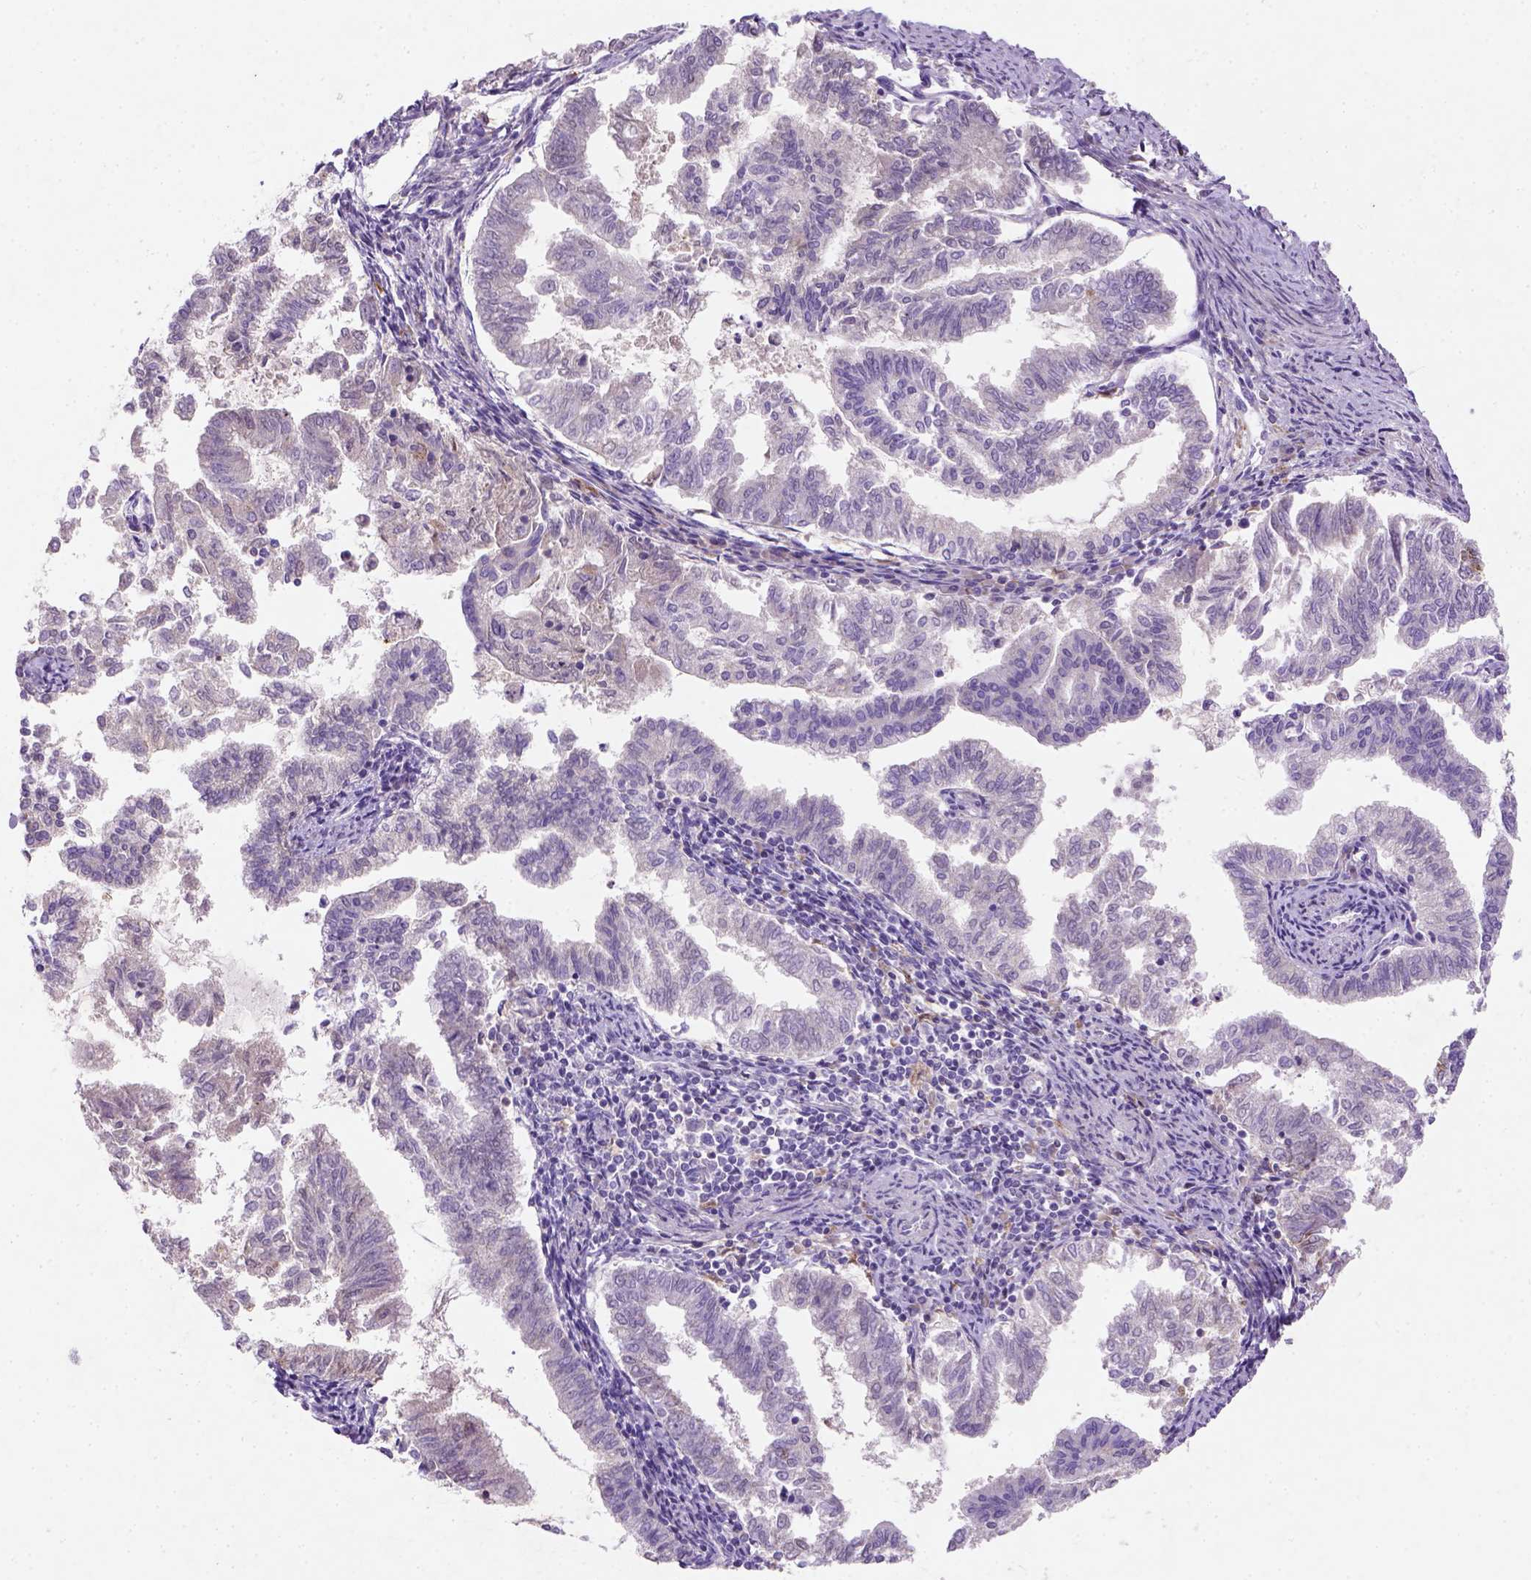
{"staining": {"intensity": "negative", "quantity": "none", "location": "none"}, "tissue": "endometrial cancer", "cell_type": "Tumor cells", "image_type": "cancer", "snomed": [{"axis": "morphology", "description": "Adenocarcinoma, NOS"}, {"axis": "topography", "description": "Endometrium"}], "caption": "The histopathology image displays no staining of tumor cells in endometrial cancer.", "gene": "NUDT2", "patient": {"sex": "female", "age": 79}}